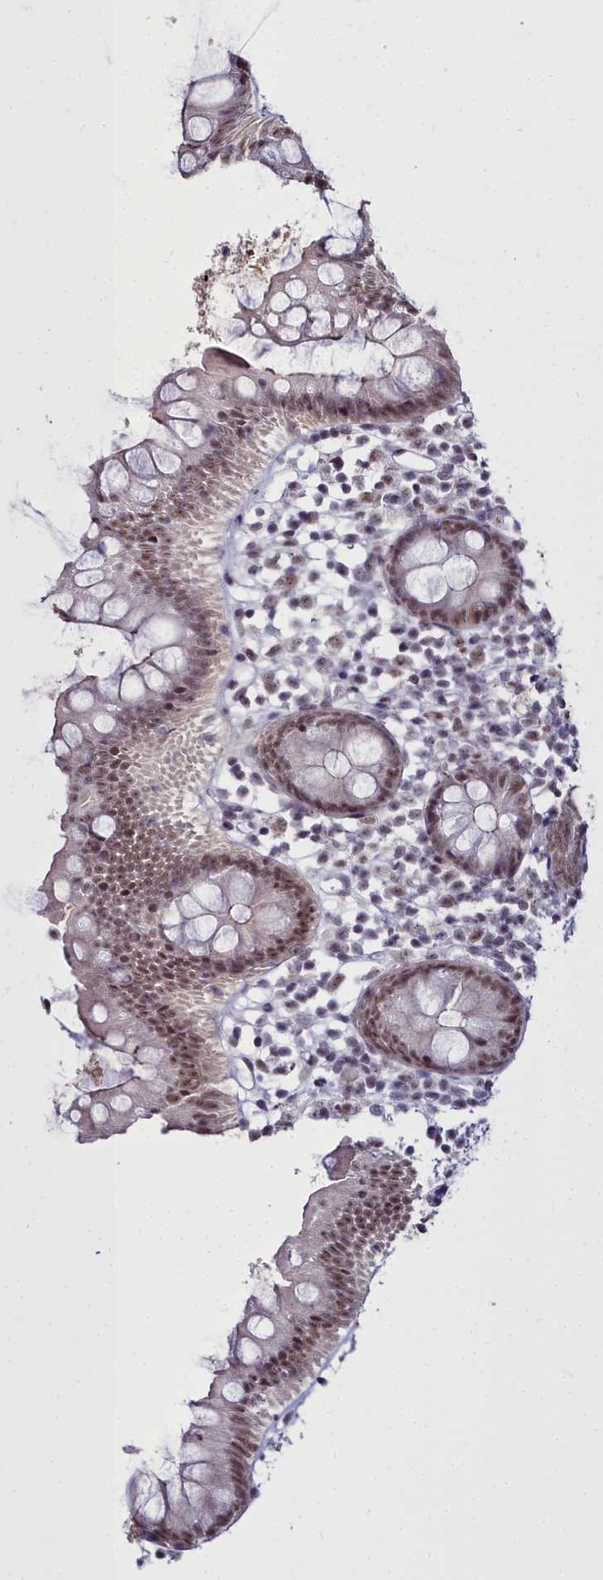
{"staining": {"intensity": "weak", "quantity": ">75%", "location": "nuclear"}, "tissue": "appendix", "cell_type": "Glandular cells", "image_type": "normal", "snomed": [{"axis": "morphology", "description": "Normal tissue, NOS"}, {"axis": "topography", "description": "Appendix"}], "caption": "This micrograph displays unremarkable appendix stained with immunohistochemistry to label a protein in brown. The nuclear of glandular cells show weak positivity for the protein. Nuclei are counter-stained blue.", "gene": "RBM12", "patient": {"sex": "female", "age": 20}}